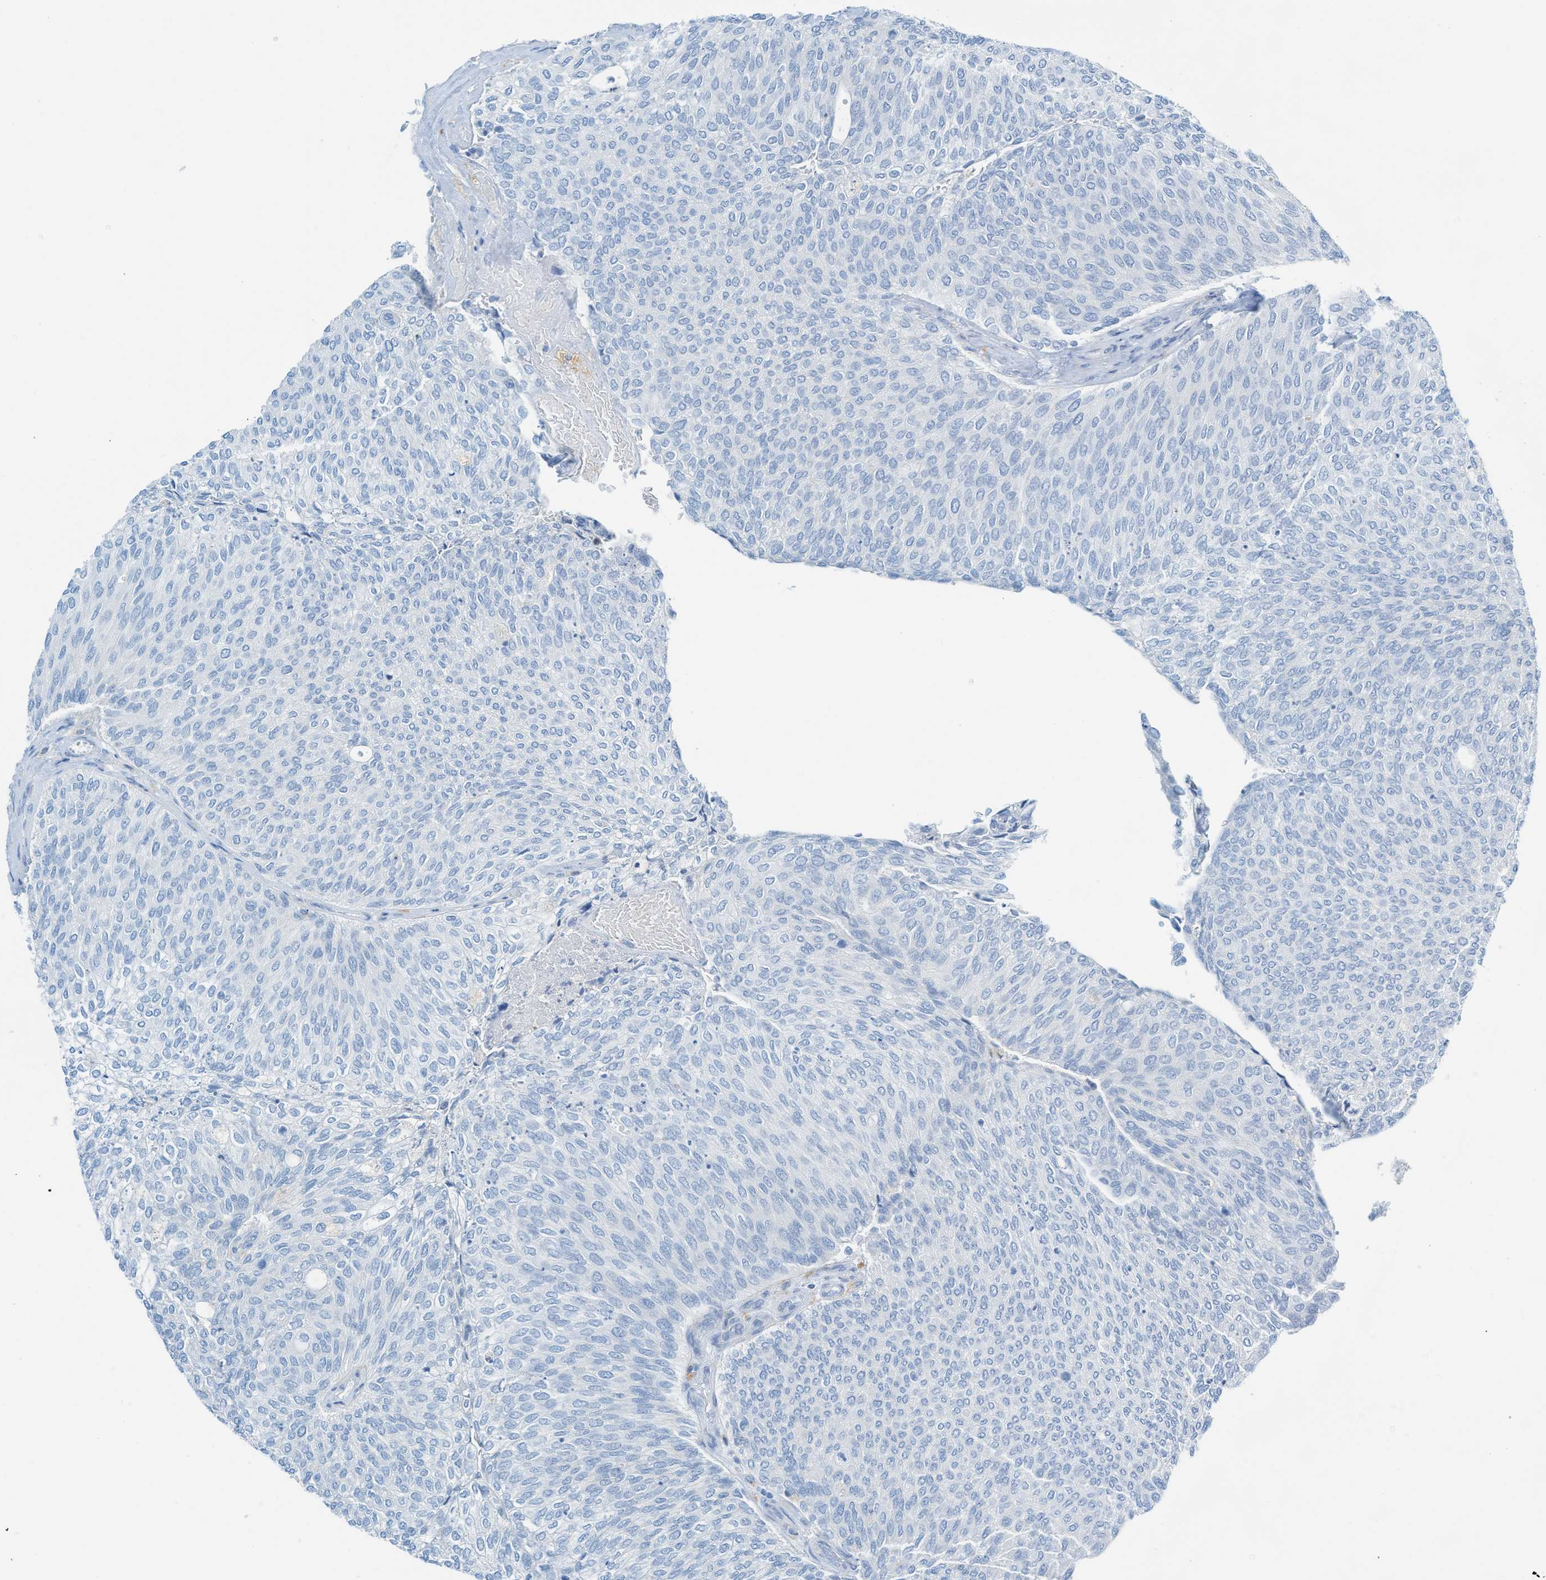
{"staining": {"intensity": "negative", "quantity": "none", "location": "none"}, "tissue": "urothelial cancer", "cell_type": "Tumor cells", "image_type": "cancer", "snomed": [{"axis": "morphology", "description": "Urothelial carcinoma, Low grade"}, {"axis": "topography", "description": "Urinary bladder"}], "caption": "This is an IHC photomicrograph of urothelial cancer. There is no positivity in tumor cells.", "gene": "C21orf62", "patient": {"sex": "female", "age": 79}}